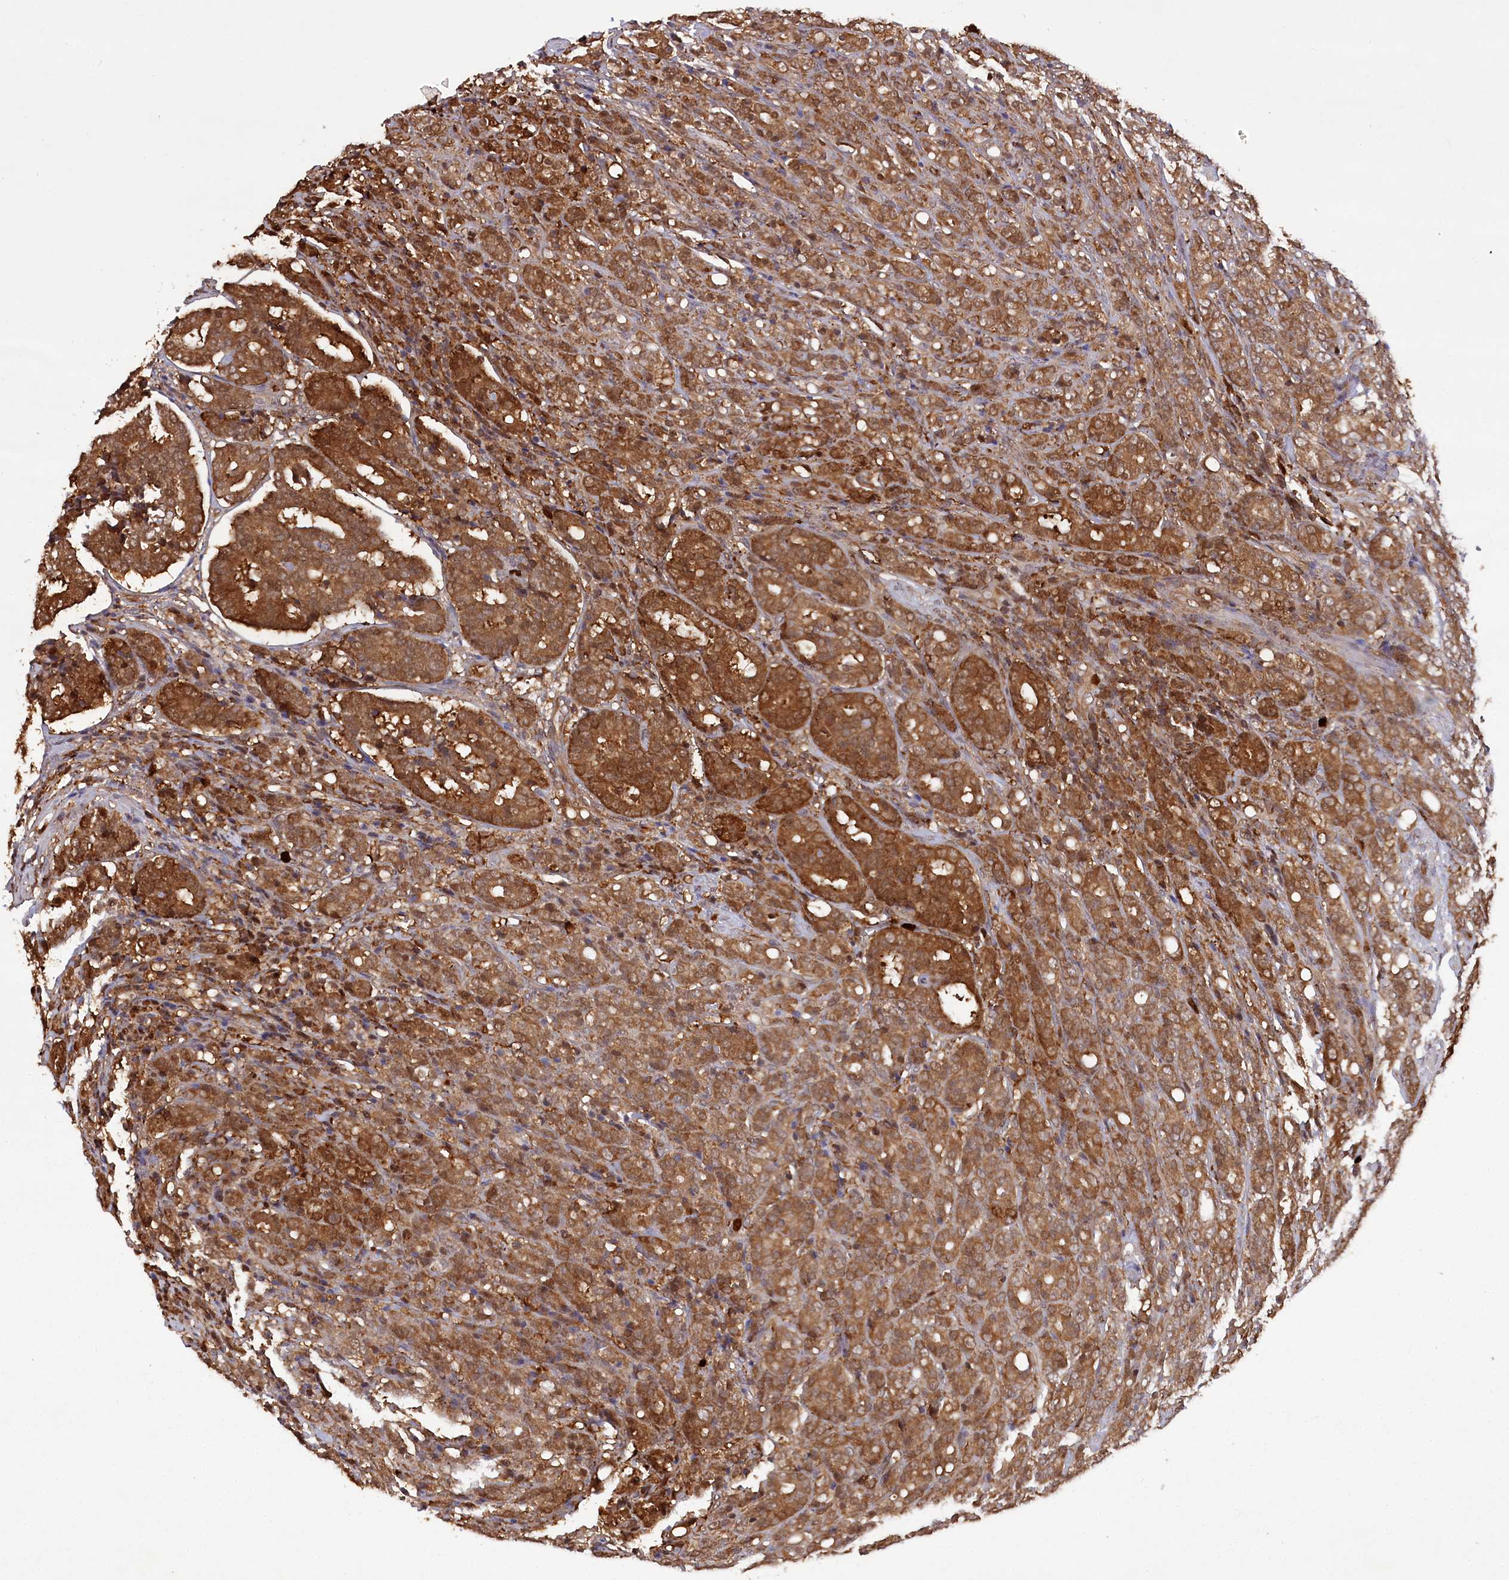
{"staining": {"intensity": "moderate", "quantity": ">75%", "location": "cytoplasmic/membranous"}, "tissue": "prostate cancer", "cell_type": "Tumor cells", "image_type": "cancer", "snomed": [{"axis": "morphology", "description": "Adenocarcinoma, High grade"}, {"axis": "topography", "description": "Prostate"}], "caption": "IHC of prostate high-grade adenocarcinoma reveals medium levels of moderate cytoplasmic/membranous expression in about >75% of tumor cells. (IHC, brightfield microscopy, high magnification).", "gene": "LSG1", "patient": {"sex": "male", "age": 62}}